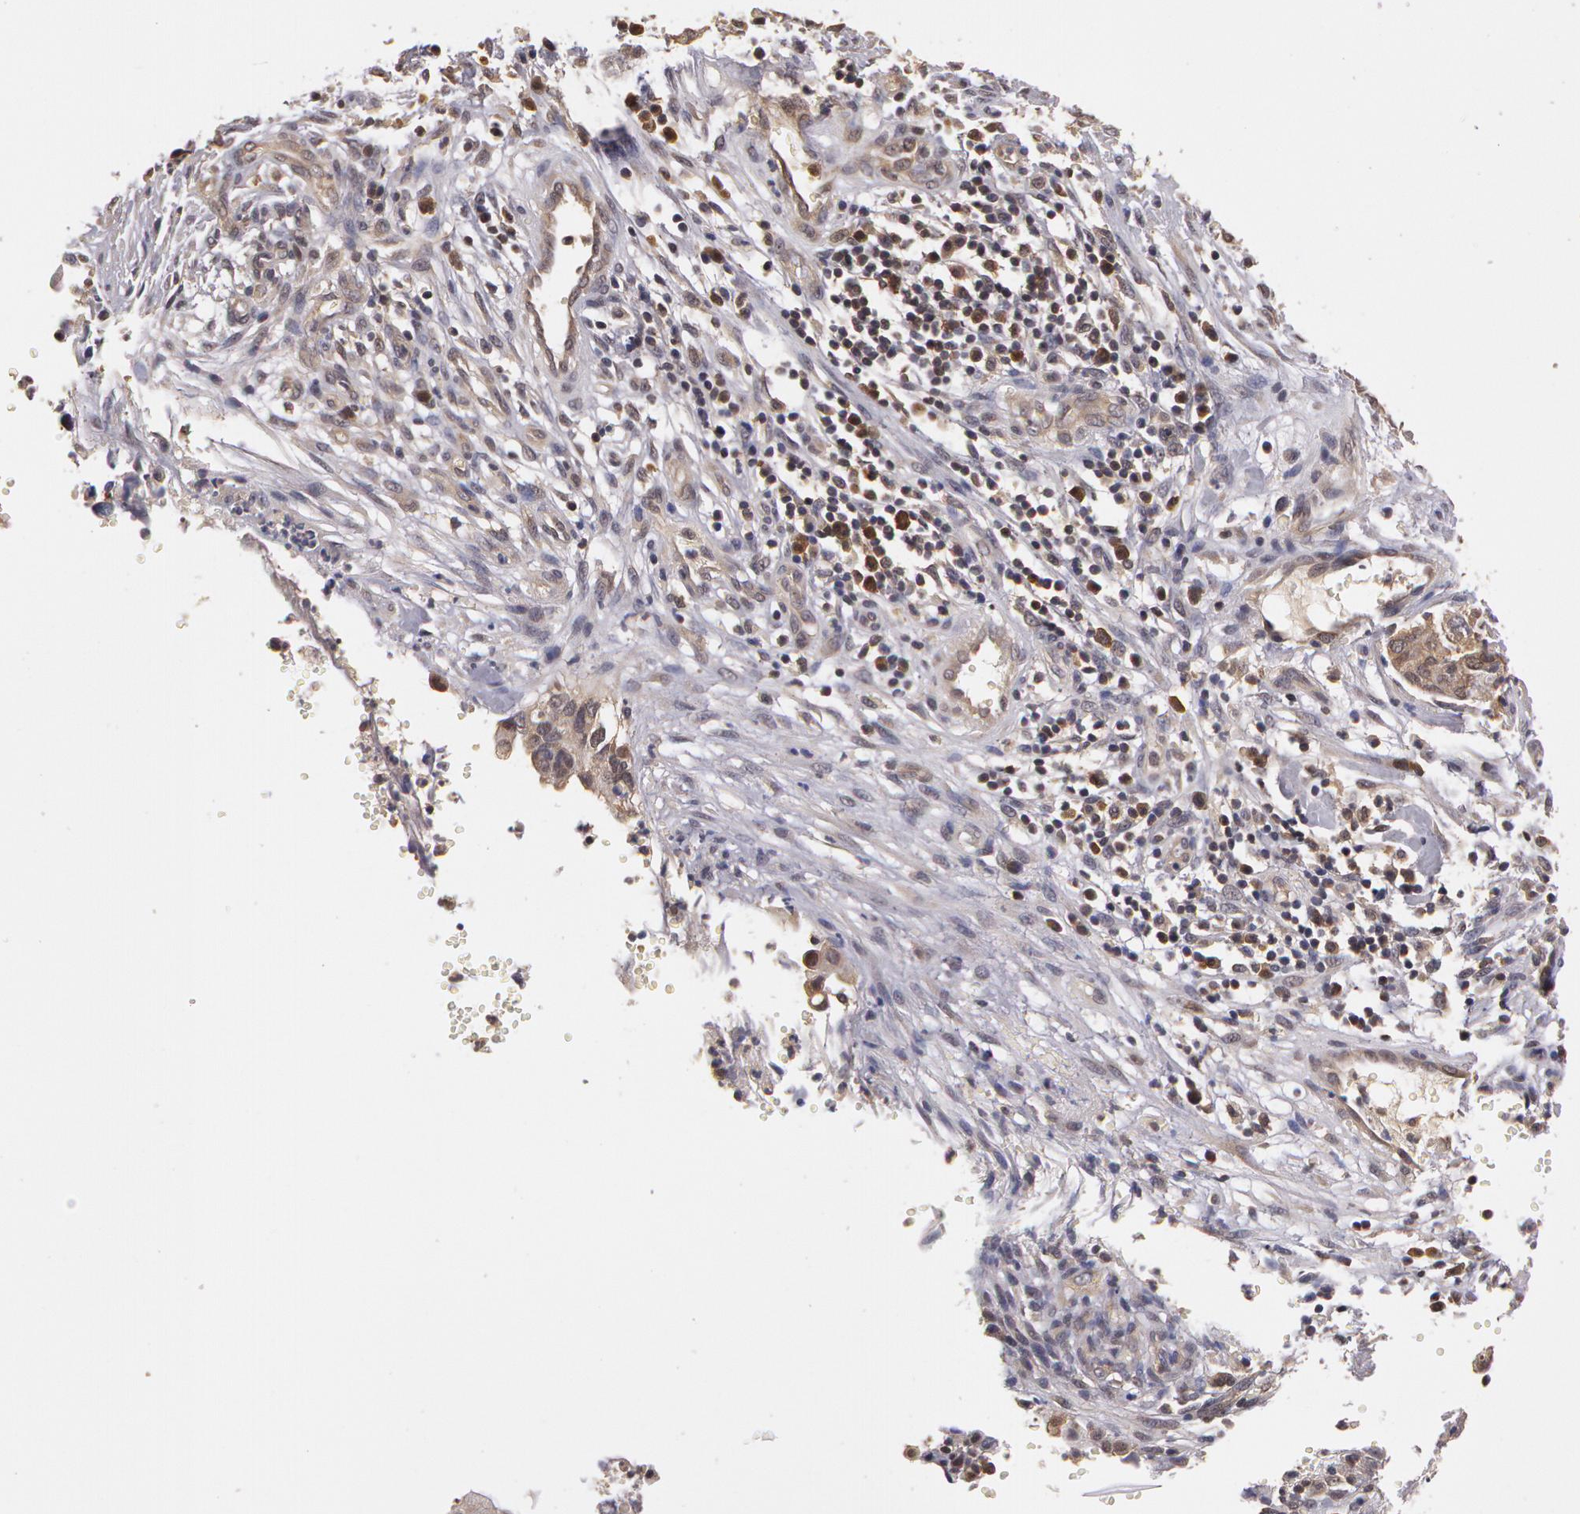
{"staining": {"intensity": "weak", "quantity": "25%-75%", "location": "cytoplasmic/membranous,nuclear"}, "tissue": "cervical cancer", "cell_type": "Tumor cells", "image_type": "cancer", "snomed": [{"axis": "morphology", "description": "Normal tissue, NOS"}, {"axis": "morphology", "description": "Squamous cell carcinoma, NOS"}, {"axis": "topography", "description": "Cervix"}], "caption": "Cervical cancer (squamous cell carcinoma) was stained to show a protein in brown. There is low levels of weak cytoplasmic/membranous and nuclear staining in approximately 25%-75% of tumor cells. The protein is stained brown, and the nuclei are stained in blue (DAB (3,3'-diaminobenzidine) IHC with brightfield microscopy, high magnification).", "gene": "AHSA1", "patient": {"sex": "female", "age": 45}}